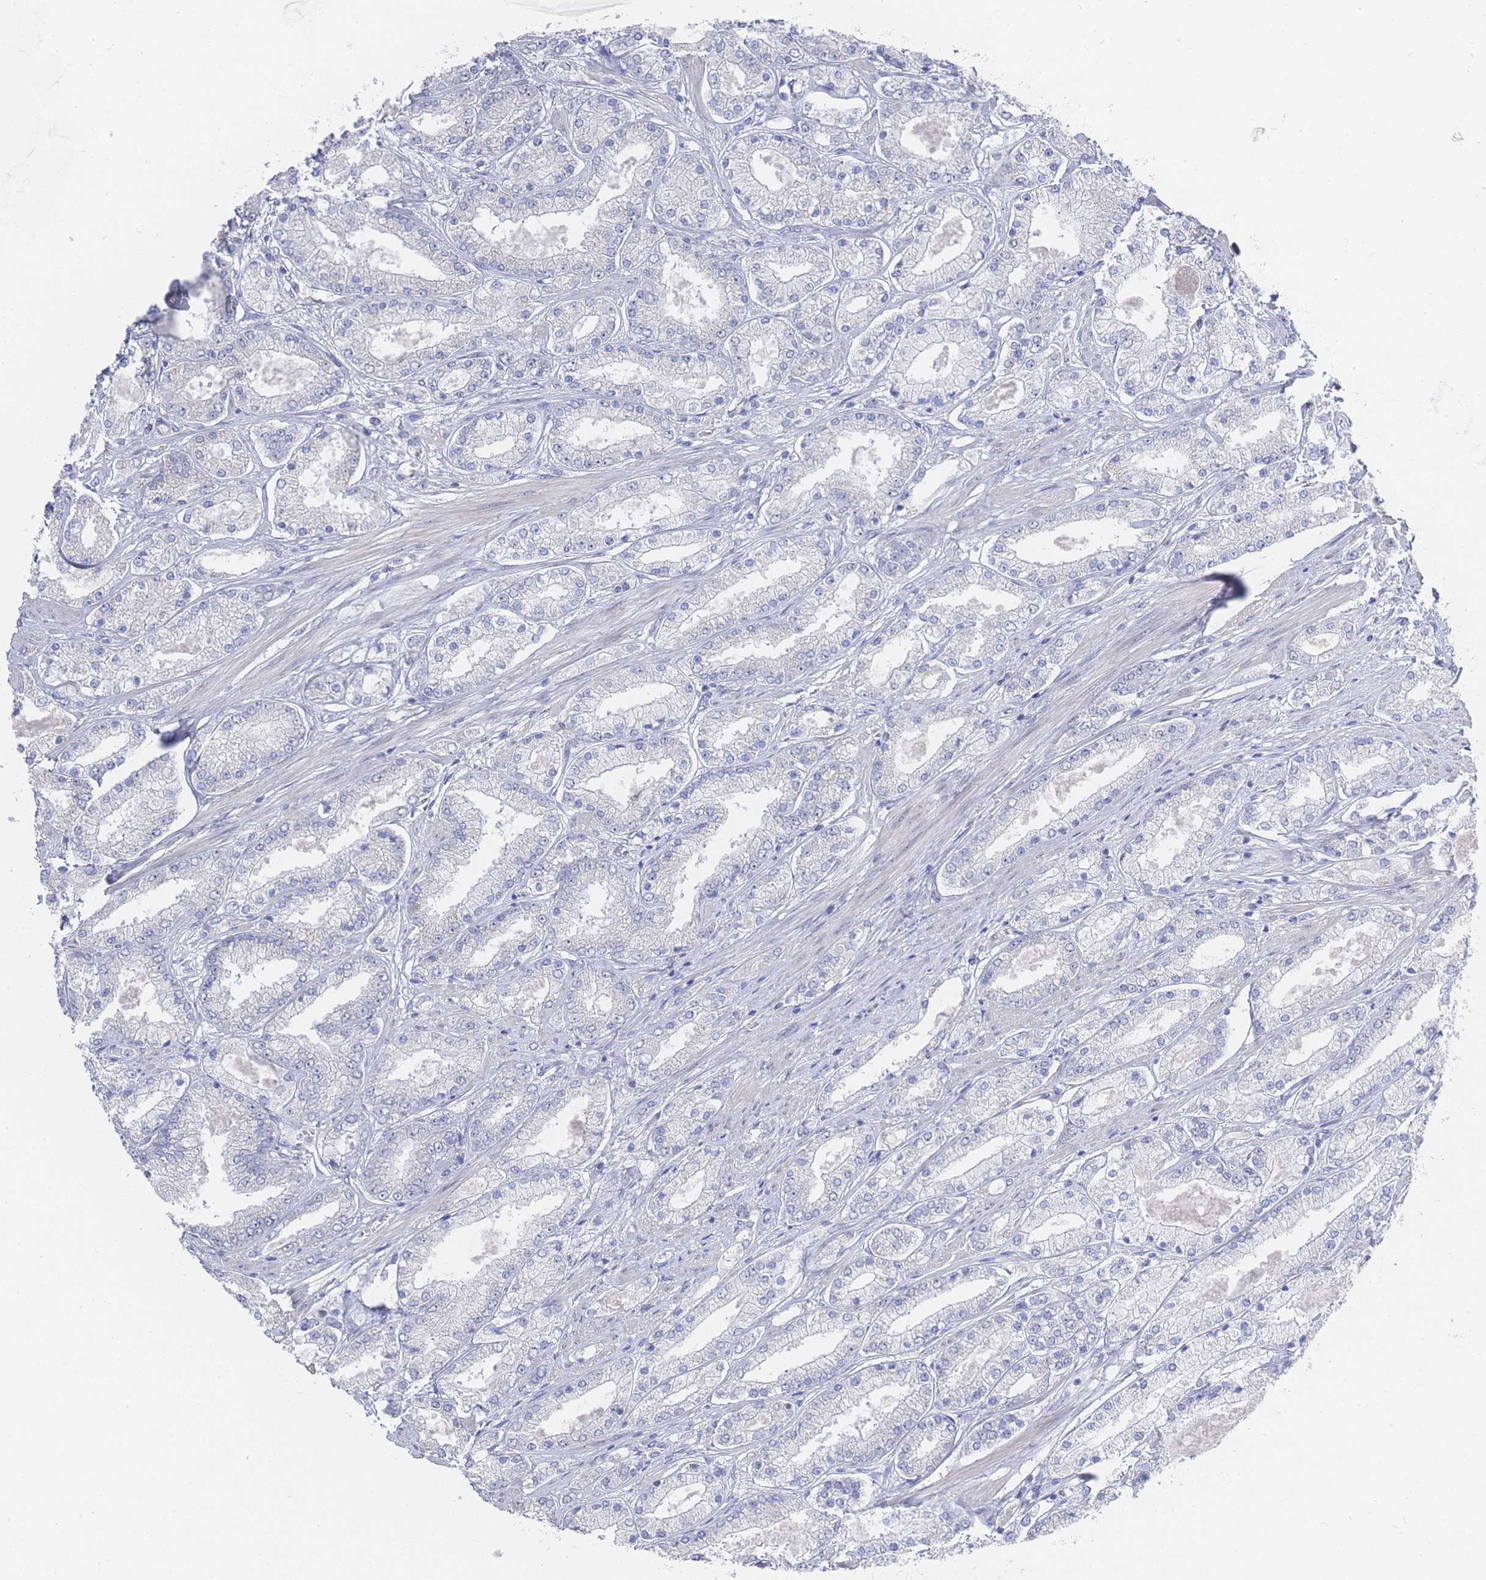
{"staining": {"intensity": "negative", "quantity": "none", "location": "none"}, "tissue": "prostate cancer", "cell_type": "Tumor cells", "image_type": "cancer", "snomed": [{"axis": "morphology", "description": "Adenocarcinoma, High grade"}, {"axis": "topography", "description": "Prostate"}], "caption": "There is no significant staining in tumor cells of prostate cancer (high-grade adenocarcinoma). (DAB (3,3'-diaminobenzidine) immunohistochemistry (IHC), high magnification).", "gene": "ZNF142", "patient": {"sex": "male", "age": 69}}